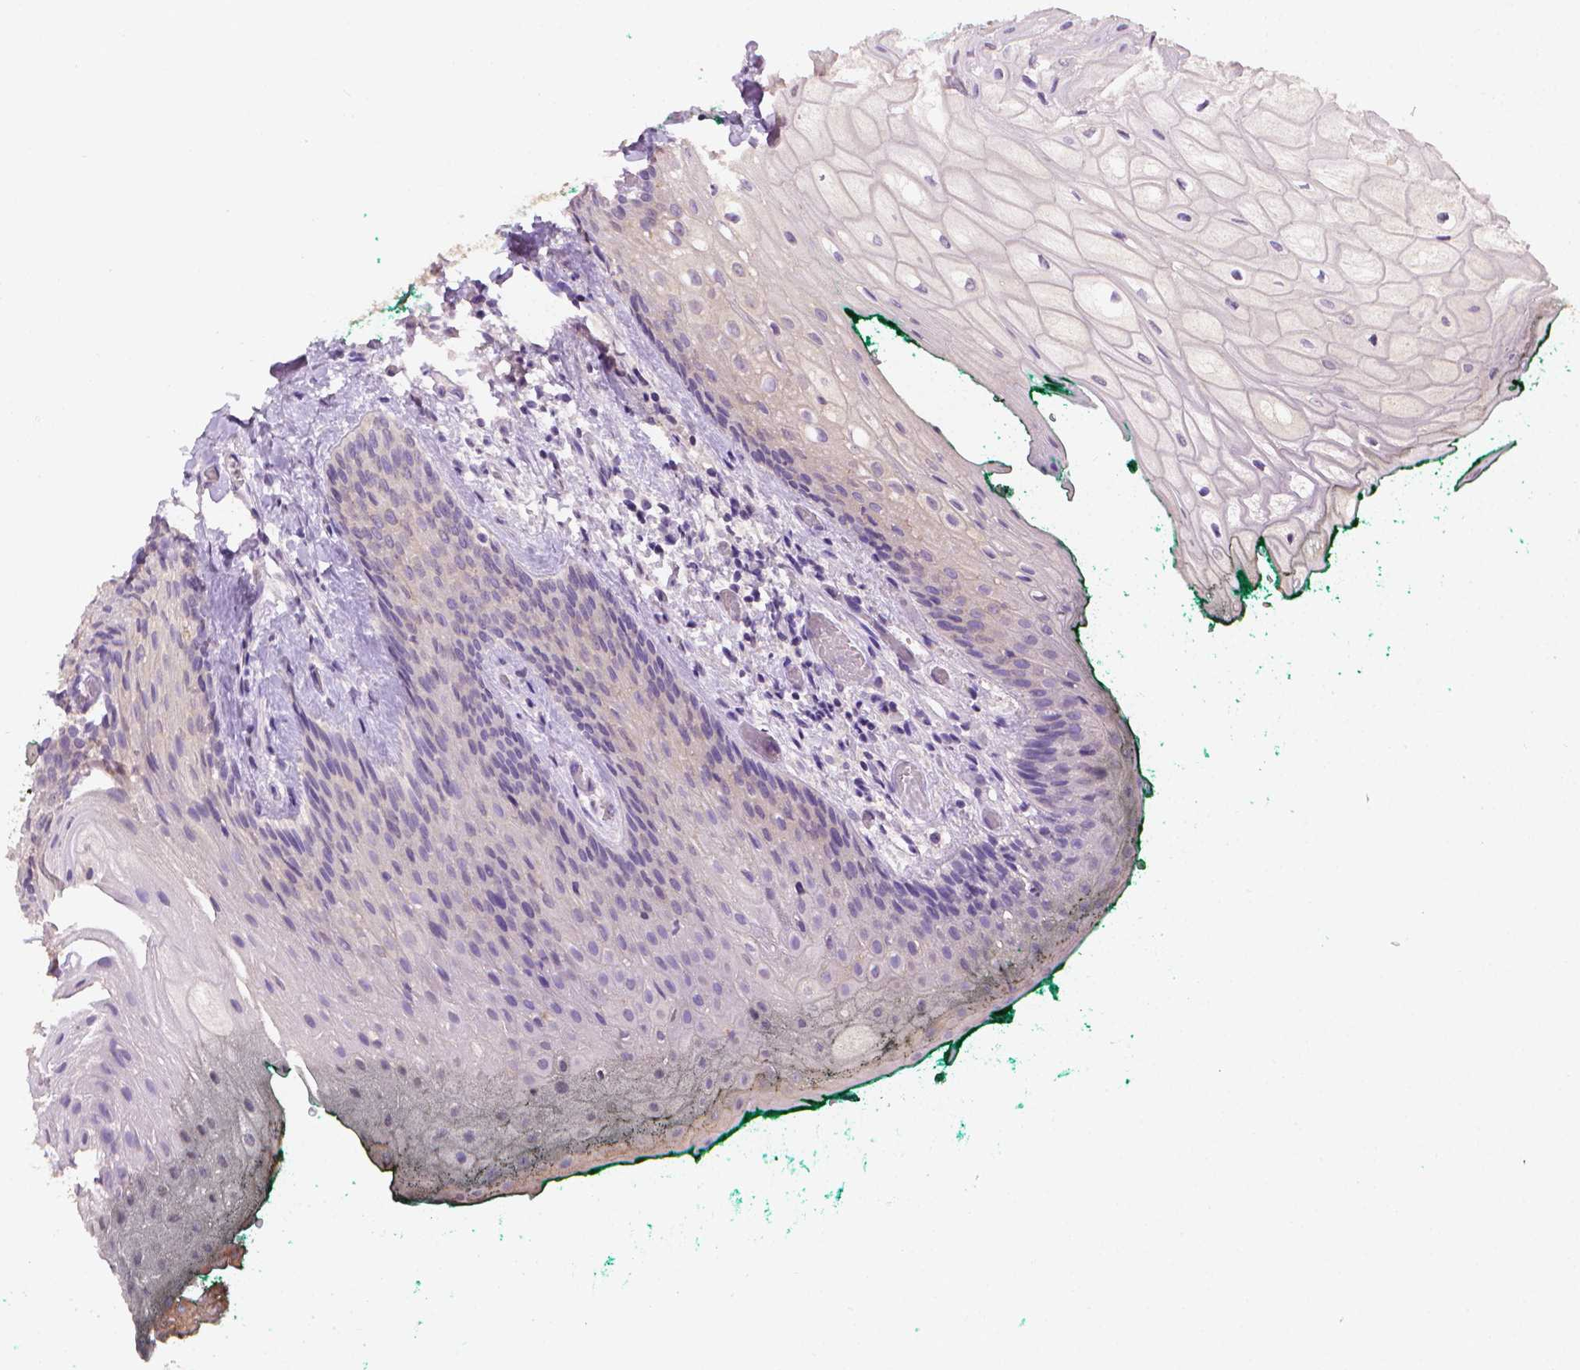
{"staining": {"intensity": "negative", "quantity": "none", "location": "none"}, "tissue": "oral mucosa", "cell_type": "Squamous epithelial cells", "image_type": "normal", "snomed": [{"axis": "morphology", "description": "Normal tissue, NOS"}, {"axis": "topography", "description": "Oral tissue"}, {"axis": "topography", "description": "Head-Neck"}], "caption": "Protein analysis of unremarkable oral mucosa displays no significant positivity in squamous epithelial cells. (DAB (3,3'-diaminobenzidine) immunohistochemistry (IHC) with hematoxylin counter stain).", "gene": "FASN", "patient": {"sex": "female", "age": 68}}